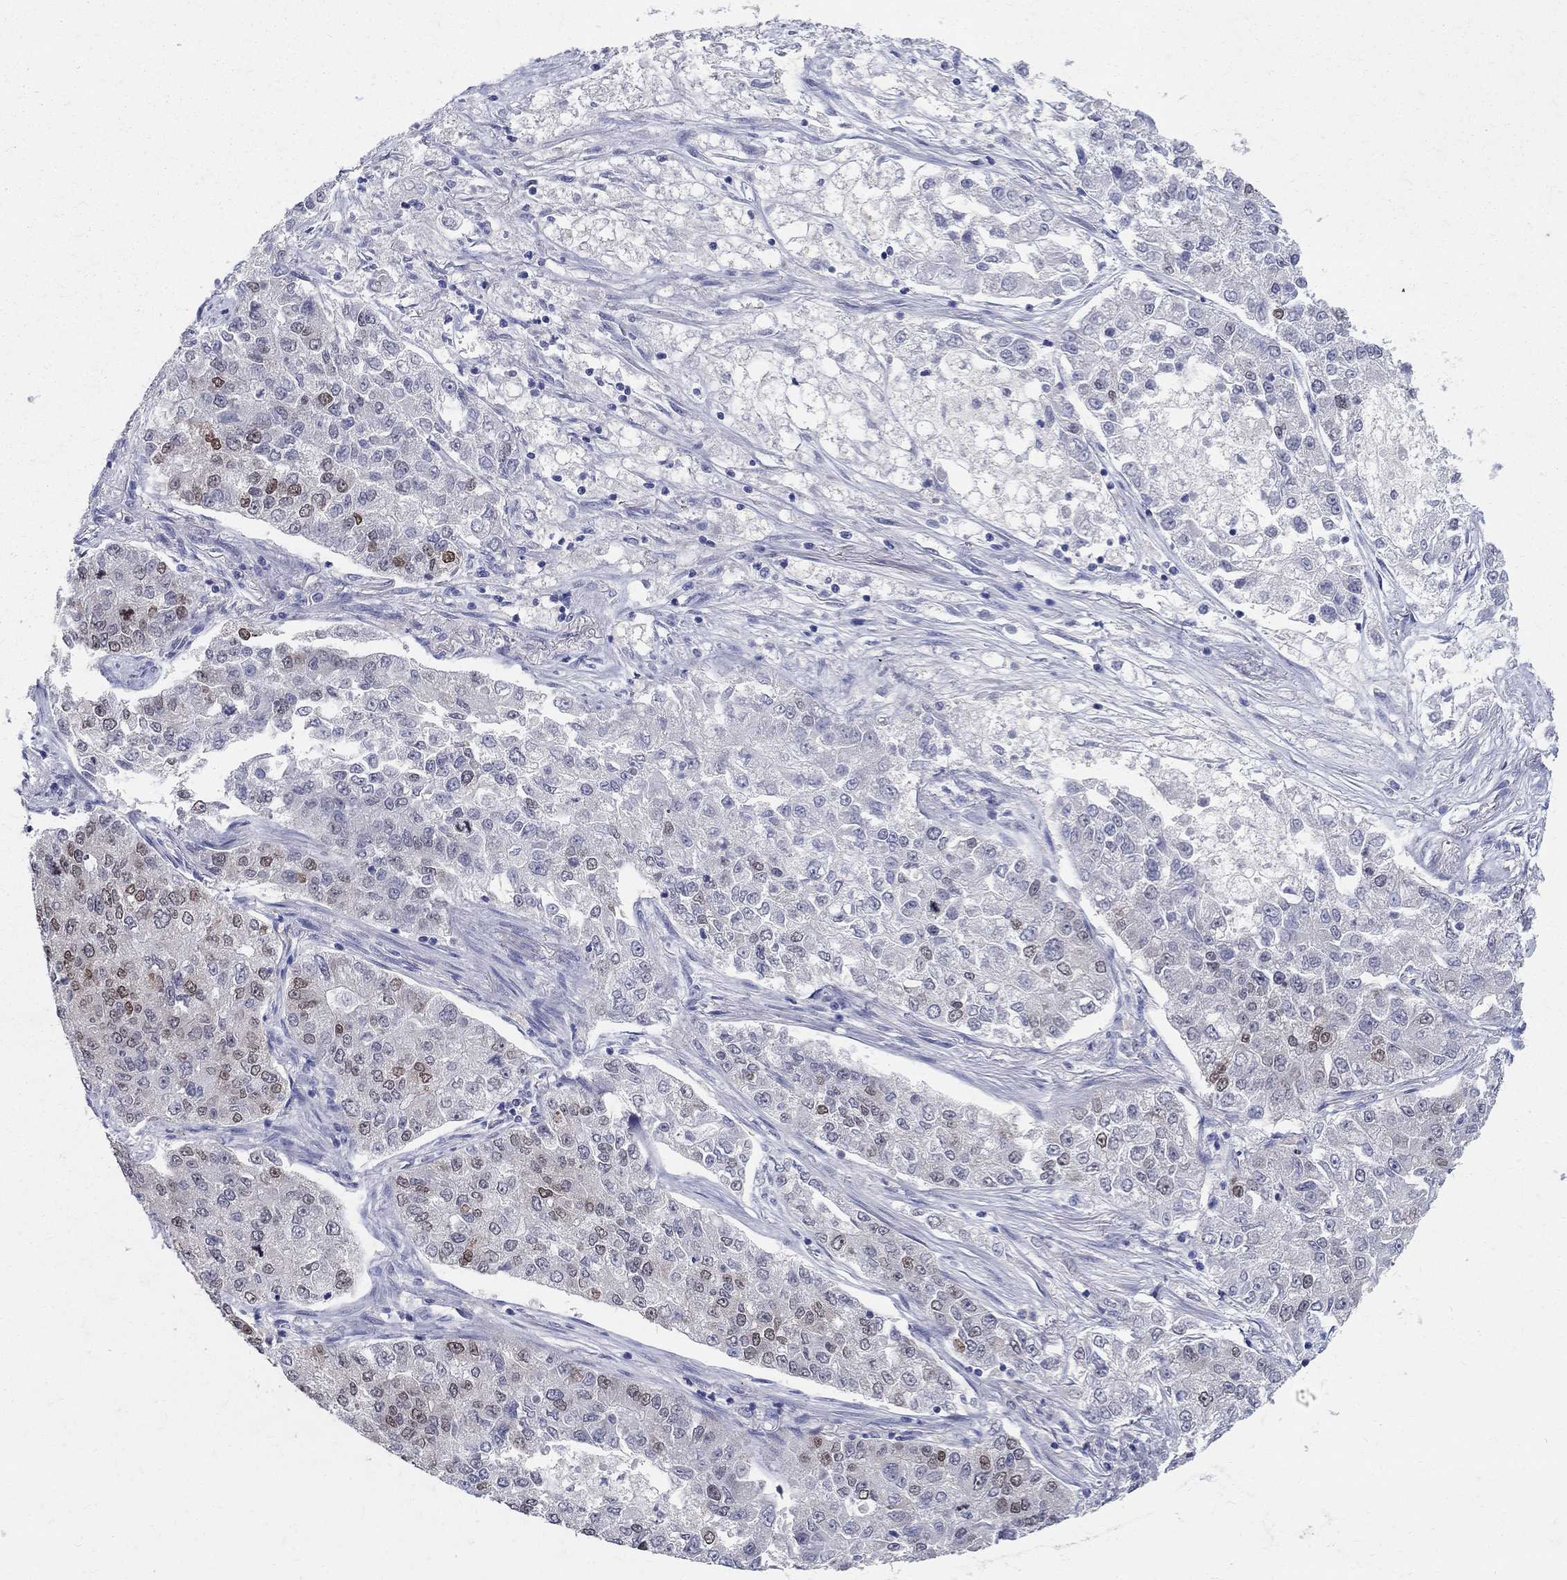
{"staining": {"intensity": "weak", "quantity": "<25%", "location": "nuclear"}, "tissue": "lung cancer", "cell_type": "Tumor cells", "image_type": "cancer", "snomed": [{"axis": "morphology", "description": "Adenocarcinoma, NOS"}, {"axis": "topography", "description": "Lung"}], "caption": "A histopathology image of adenocarcinoma (lung) stained for a protein demonstrates no brown staining in tumor cells.", "gene": "SOX2", "patient": {"sex": "male", "age": 49}}